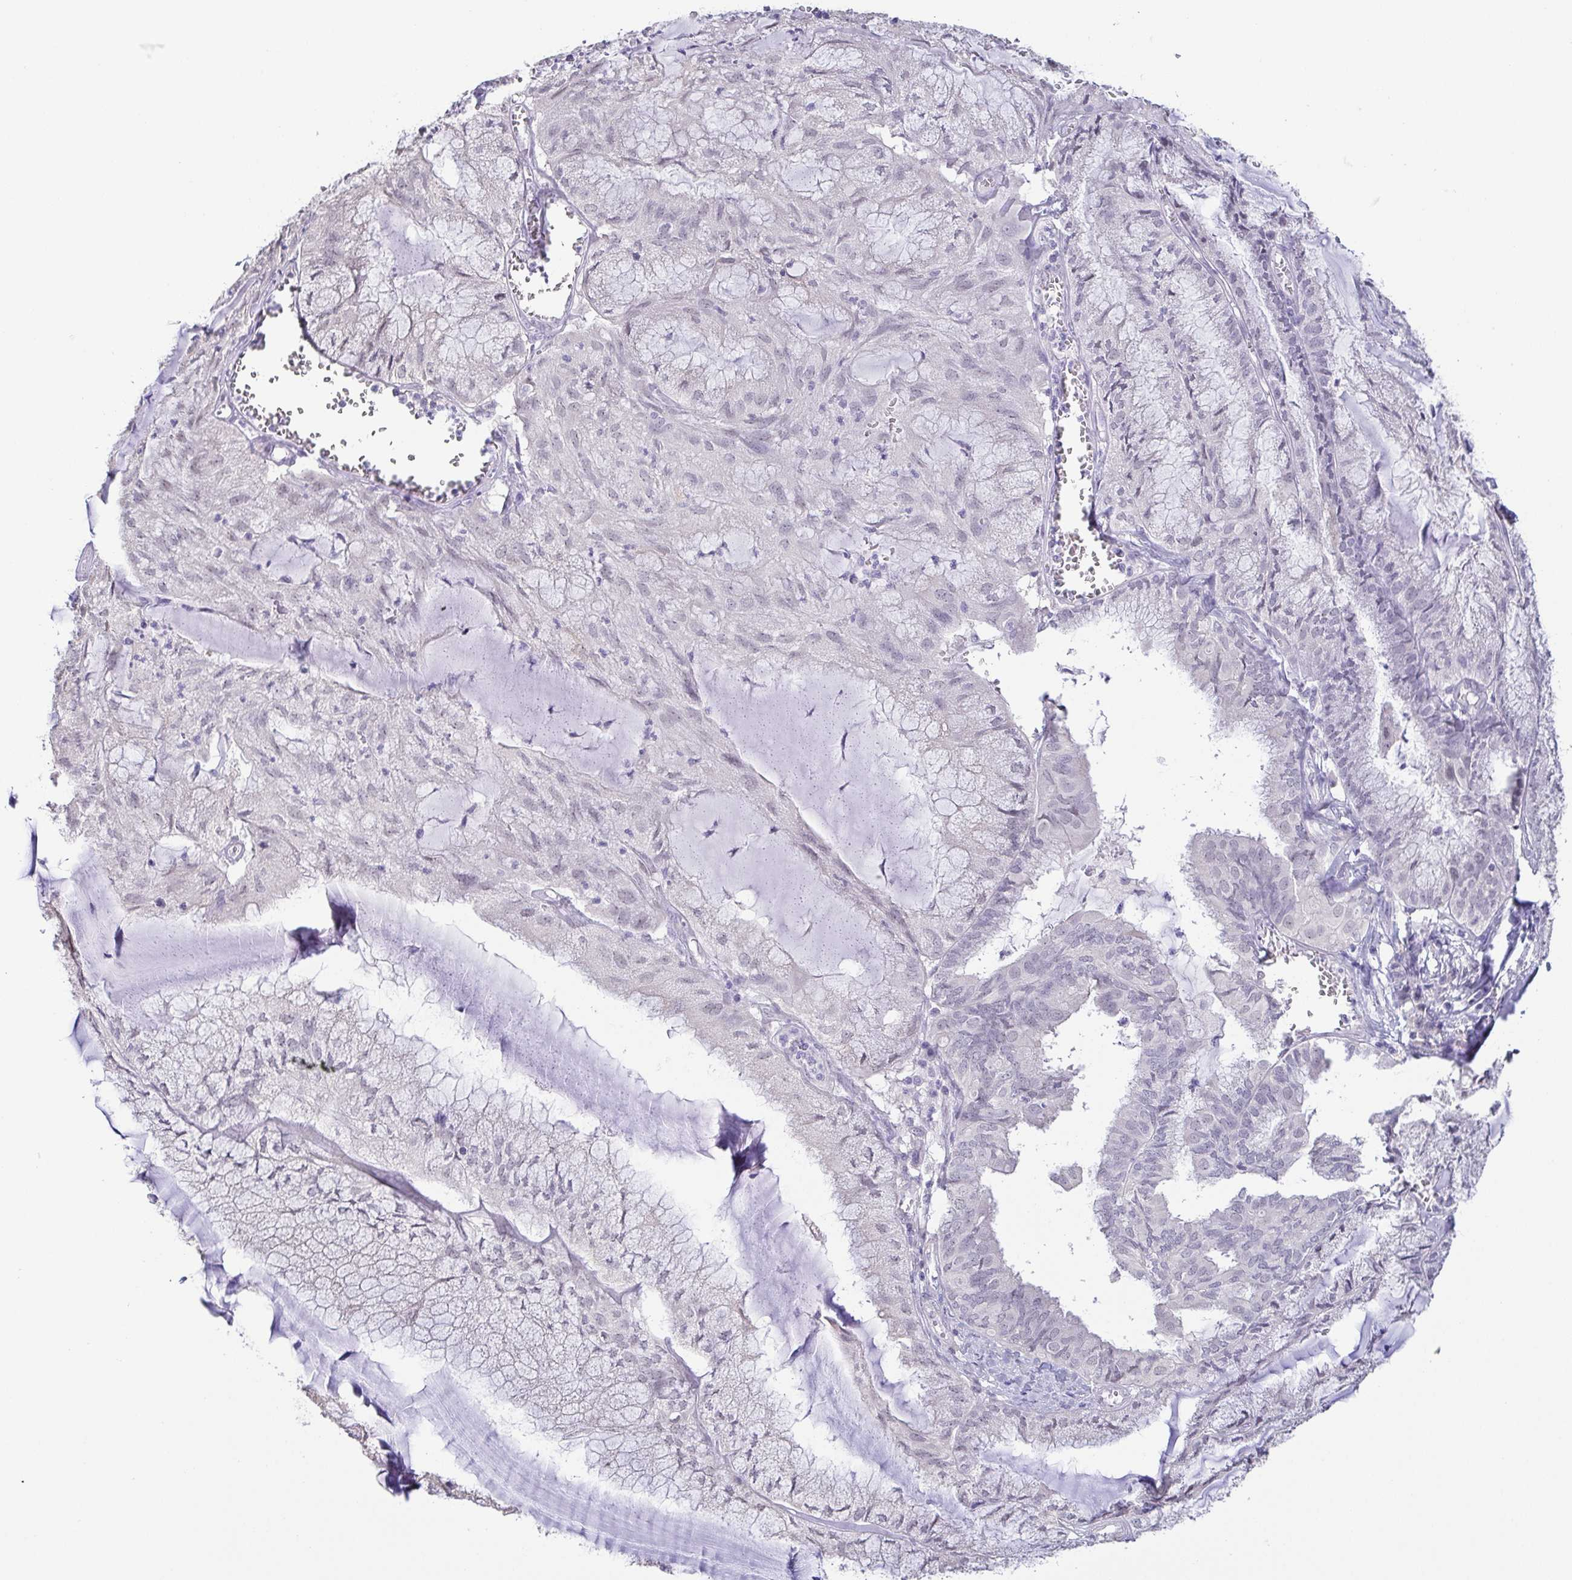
{"staining": {"intensity": "negative", "quantity": "none", "location": "none"}, "tissue": "endometrial cancer", "cell_type": "Tumor cells", "image_type": "cancer", "snomed": [{"axis": "morphology", "description": "Carcinoma, NOS"}, {"axis": "topography", "description": "Endometrium"}], "caption": "Immunohistochemical staining of endometrial cancer exhibits no significant positivity in tumor cells.", "gene": "NEFH", "patient": {"sex": "female", "age": 62}}